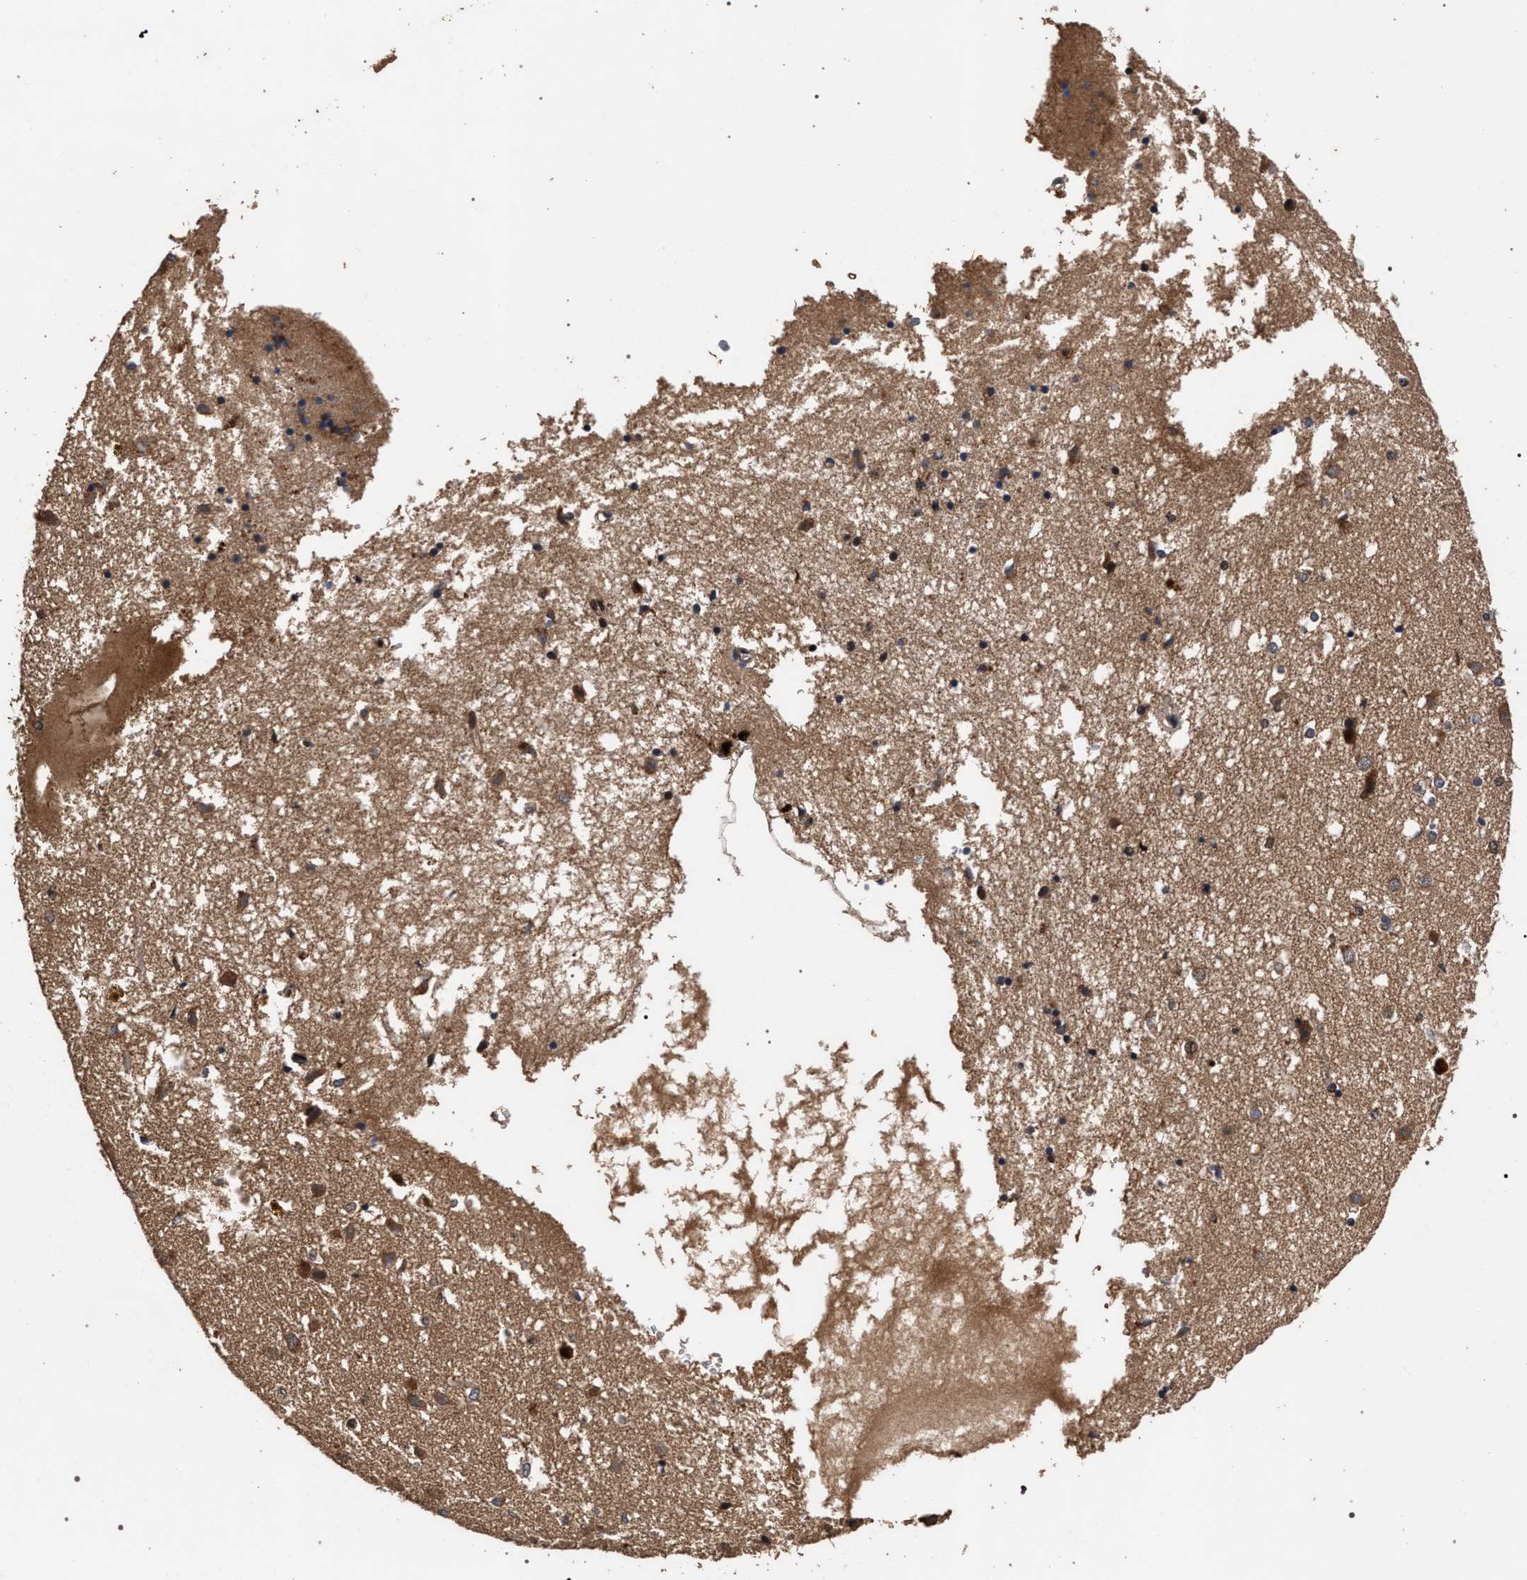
{"staining": {"intensity": "moderate", "quantity": "<25%", "location": "cytoplasmic/membranous"}, "tissue": "caudate", "cell_type": "Glial cells", "image_type": "normal", "snomed": [{"axis": "morphology", "description": "Normal tissue, NOS"}, {"axis": "topography", "description": "Lateral ventricle wall"}], "caption": "Protein expression by immunohistochemistry (IHC) demonstrates moderate cytoplasmic/membranous positivity in about <25% of glial cells in benign caudate.", "gene": "ACOX1", "patient": {"sex": "male", "age": 70}}